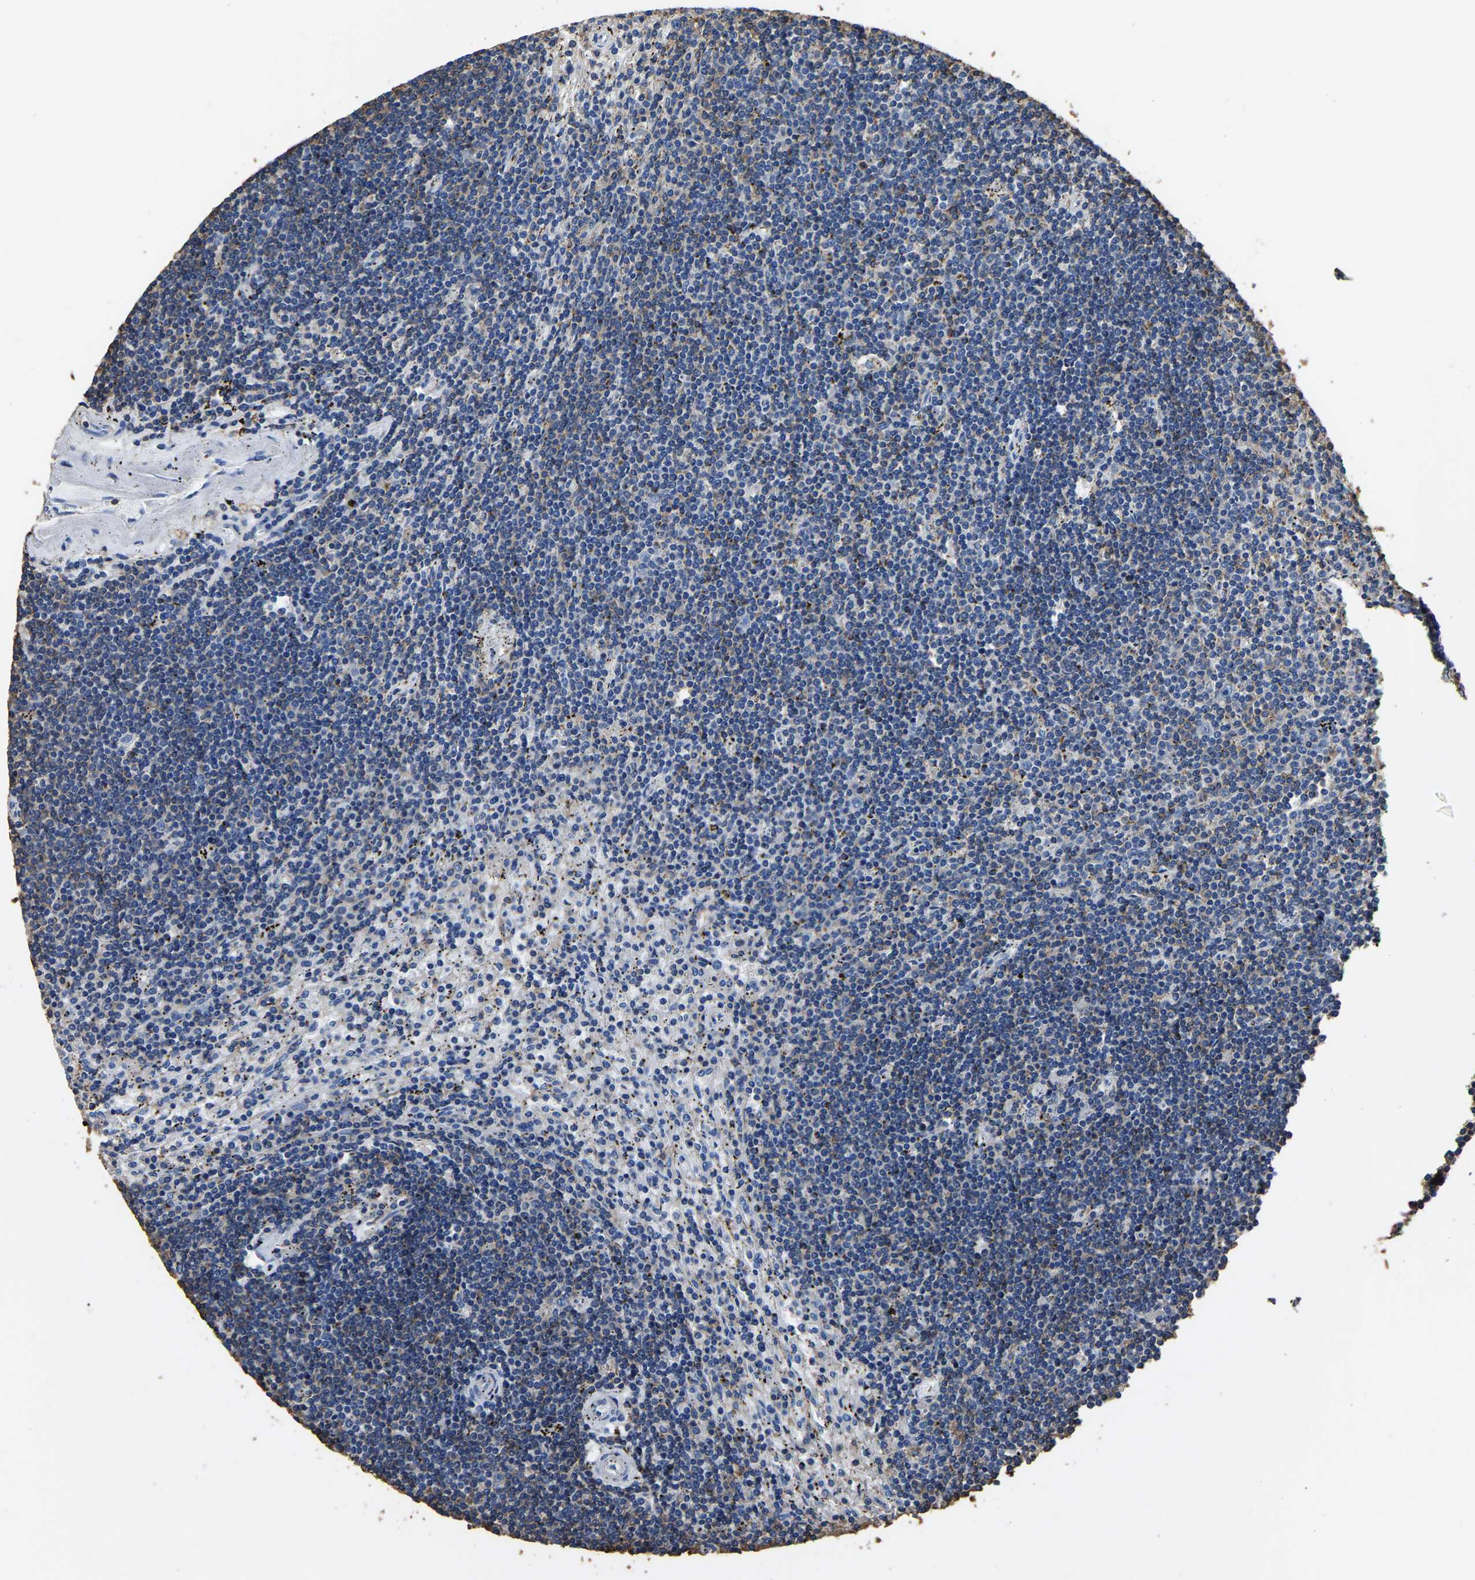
{"staining": {"intensity": "negative", "quantity": "none", "location": "none"}, "tissue": "lymphoma", "cell_type": "Tumor cells", "image_type": "cancer", "snomed": [{"axis": "morphology", "description": "Malignant lymphoma, non-Hodgkin's type, Low grade"}, {"axis": "topography", "description": "Spleen"}], "caption": "This is a histopathology image of immunohistochemistry (IHC) staining of malignant lymphoma, non-Hodgkin's type (low-grade), which shows no staining in tumor cells.", "gene": "ARMT1", "patient": {"sex": "male", "age": 76}}